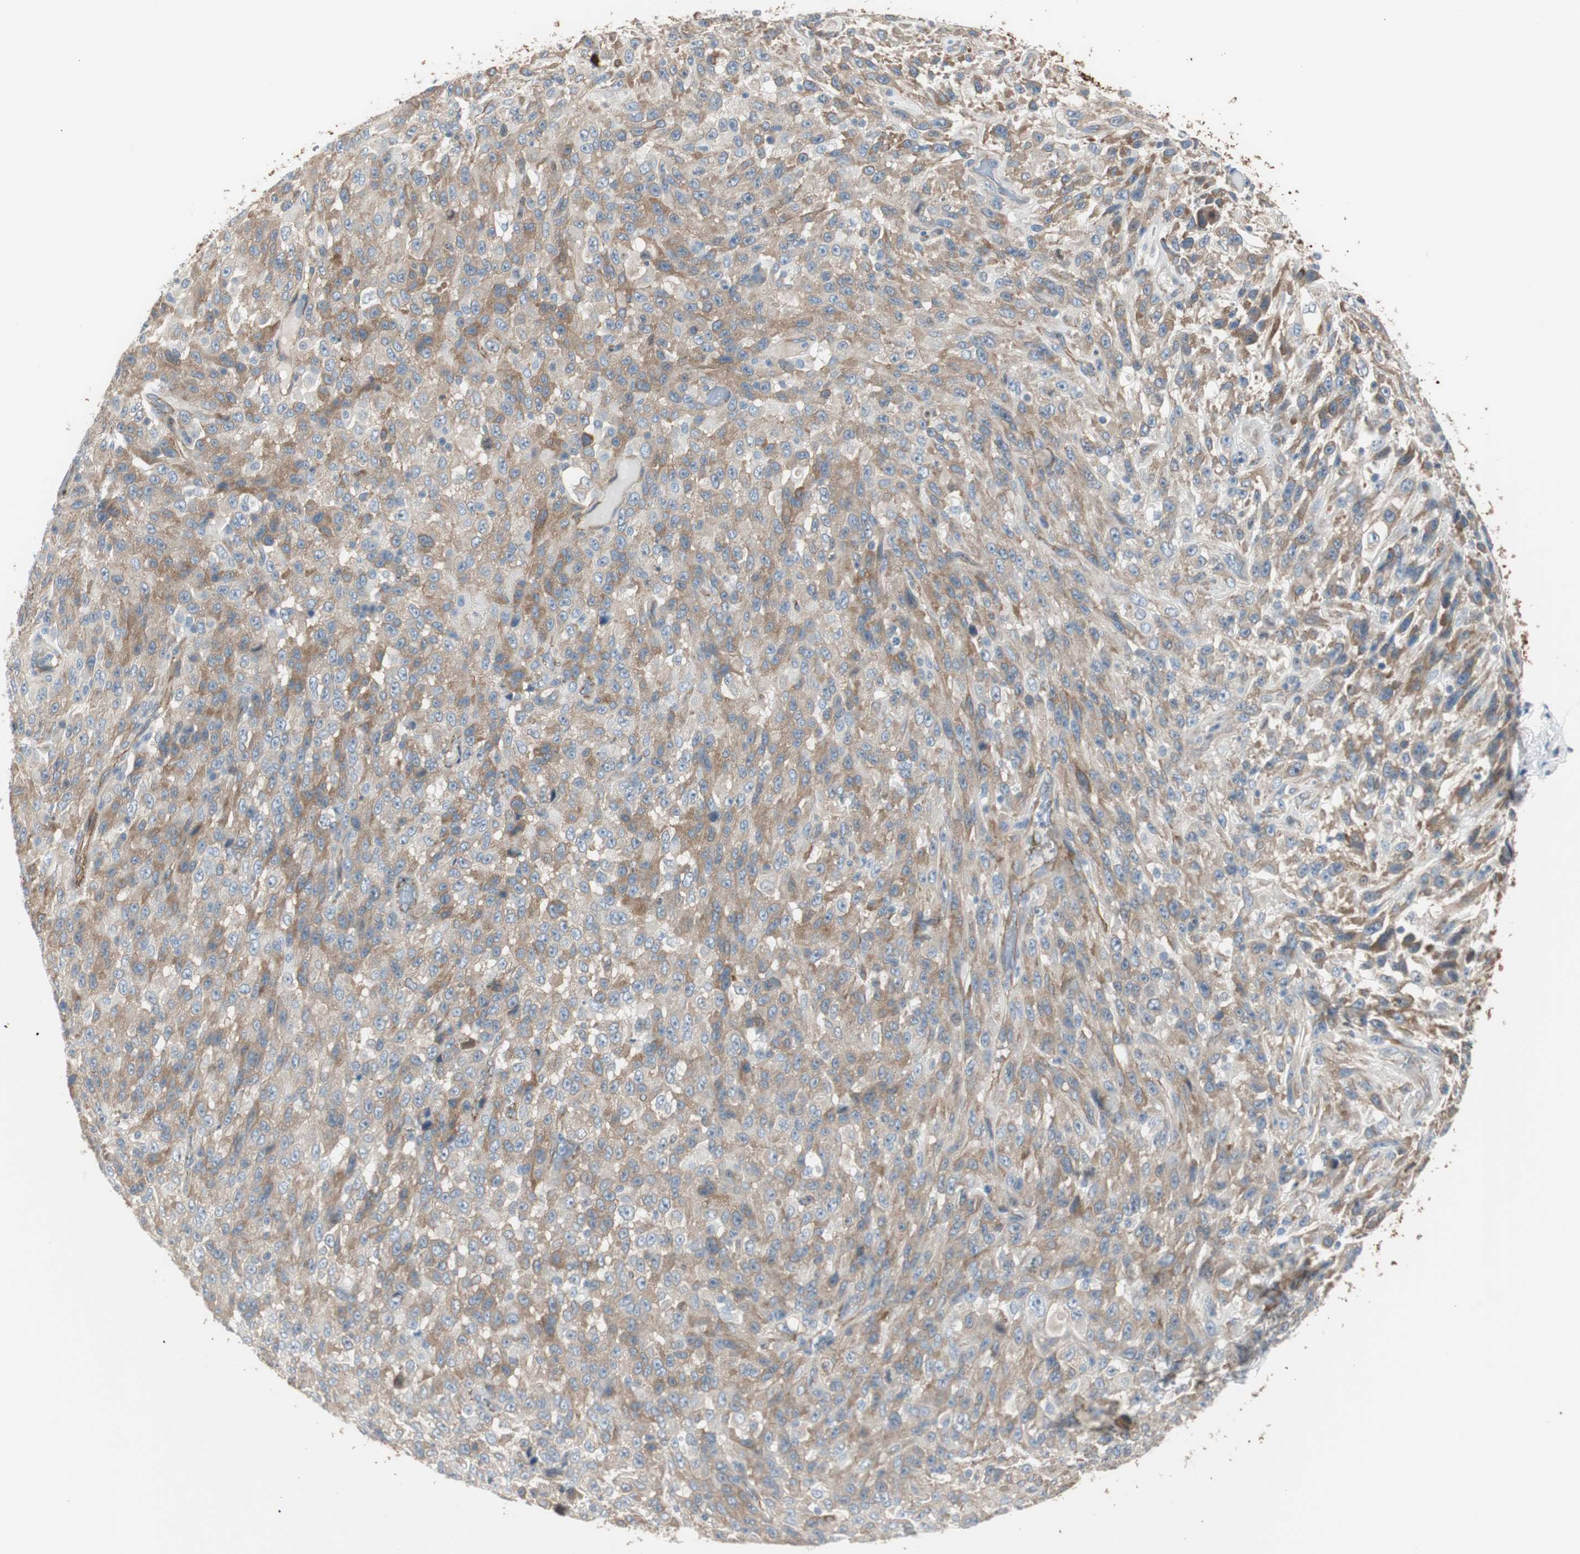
{"staining": {"intensity": "moderate", "quantity": ">75%", "location": "cytoplasmic/membranous"}, "tissue": "urothelial cancer", "cell_type": "Tumor cells", "image_type": "cancer", "snomed": [{"axis": "morphology", "description": "Urothelial carcinoma, High grade"}, {"axis": "topography", "description": "Urinary bladder"}], "caption": "Immunohistochemical staining of high-grade urothelial carcinoma demonstrates medium levels of moderate cytoplasmic/membranous protein staining in about >75% of tumor cells. (Stains: DAB (3,3'-diaminobenzidine) in brown, nuclei in blue, Microscopy: brightfield microscopy at high magnification).", "gene": "STXBP4", "patient": {"sex": "male", "age": 66}}